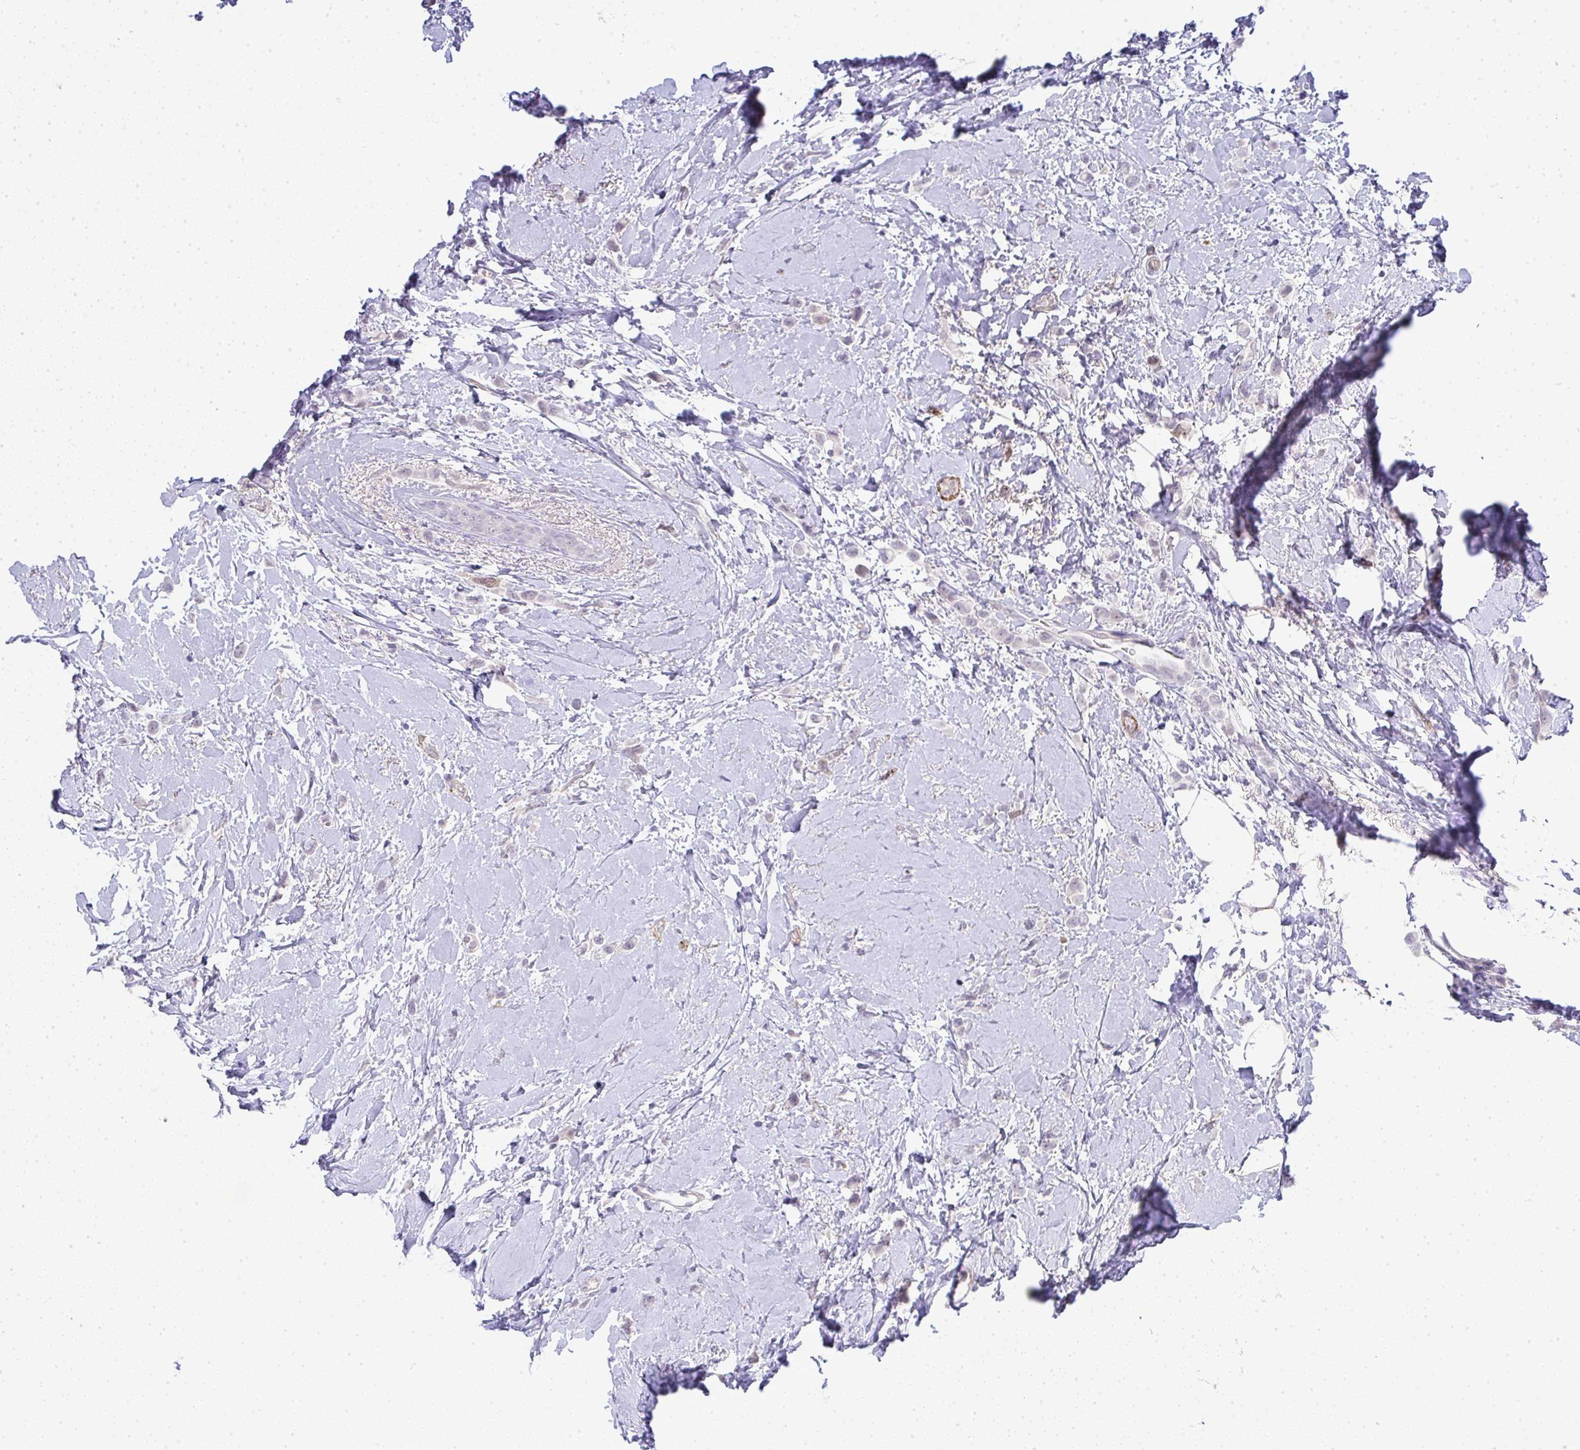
{"staining": {"intensity": "negative", "quantity": "none", "location": "none"}, "tissue": "breast cancer", "cell_type": "Tumor cells", "image_type": "cancer", "snomed": [{"axis": "morphology", "description": "Lobular carcinoma"}, {"axis": "topography", "description": "Breast"}], "caption": "High magnification brightfield microscopy of lobular carcinoma (breast) stained with DAB (3,3'-diaminobenzidine) (brown) and counterstained with hematoxylin (blue): tumor cells show no significant positivity.", "gene": "UBE2S", "patient": {"sex": "female", "age": 66}}